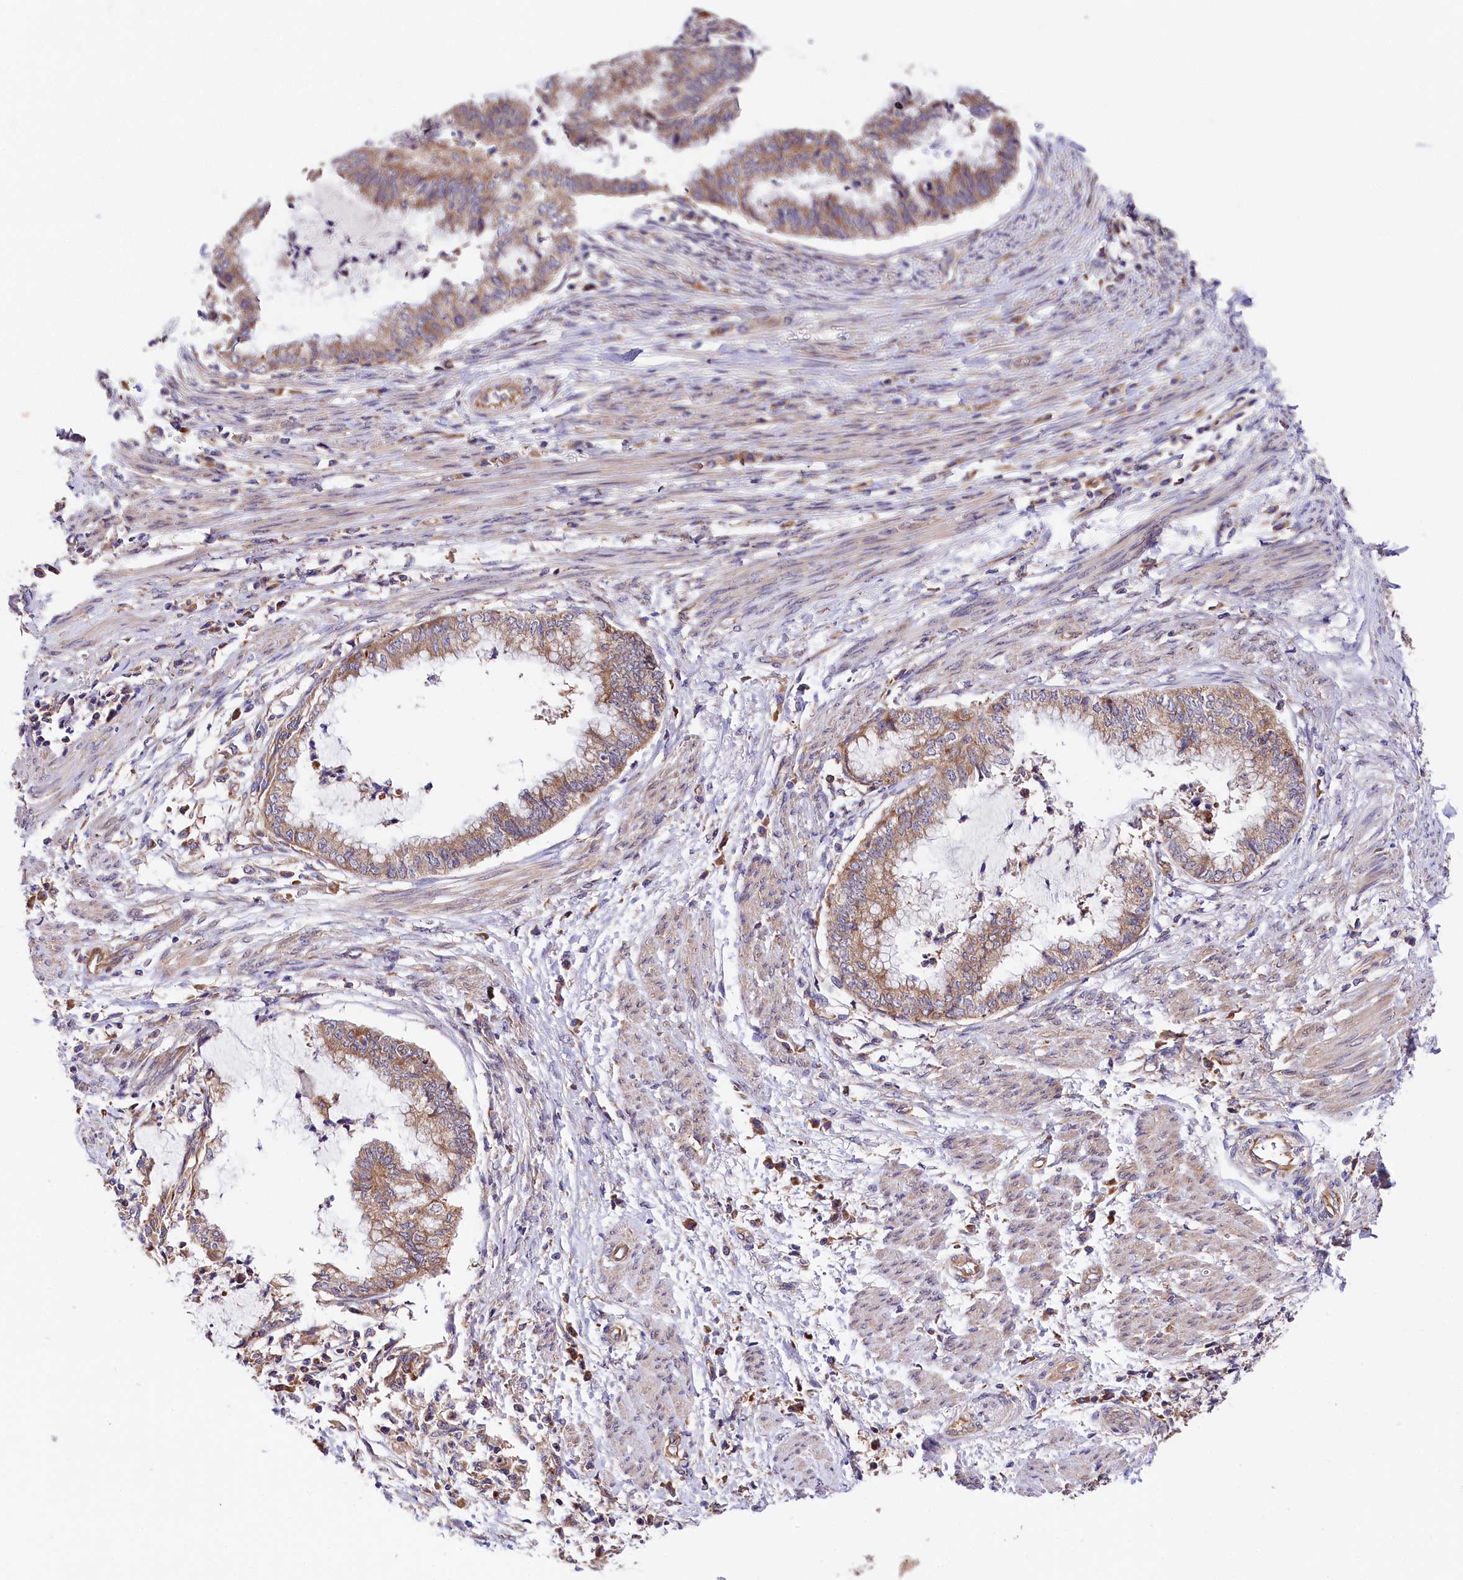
{"staining": {"intensity": "weak", "quantity": "25%-75%", "location": "cytoplasmic/membranous"}, "tissue": "endometrial cancer", "cell_type": "Tumor cells", "image_type": "cancer", "snomed": [{"axis": "morphology", "description": "Necrosis, NOS"}, {"axis": "morphology", "description": "Adenocarcinoma, NOS"}, {"axis": "topography", "description": "Endometrium"}], "caption": "Protein staining demonstrates weak cytoplasmic/membranous expression in approximately 25%-75% of tumor cells in endometrial adenocarcinoma.", "gene": "SPG11", "patient": {"sex": "female", "age": 79}}